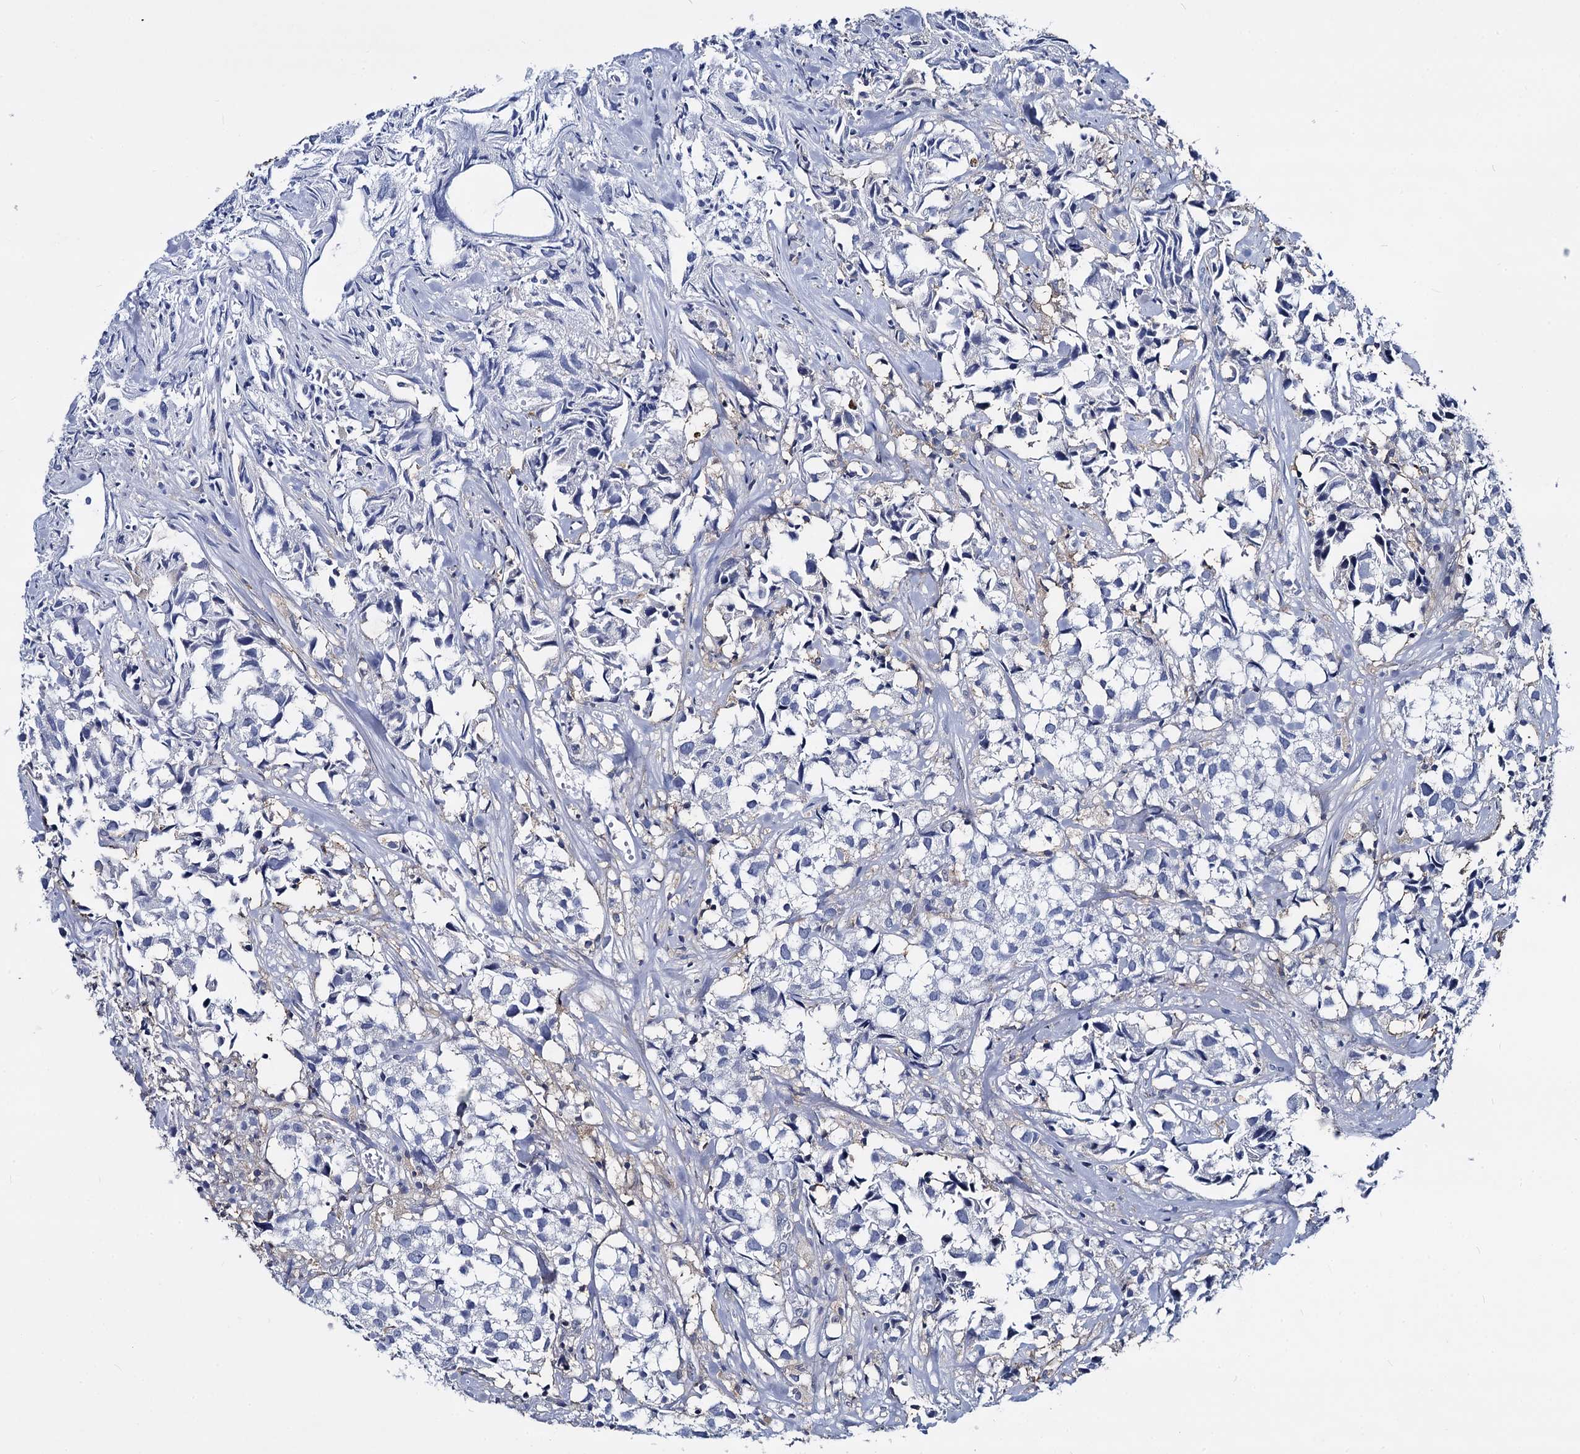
{"staining": {"intensity": "negative", "quantity": "none", "location": "none"}, "tissue": "urothelial cancer", "cell_type": "Tumor cells", "image_type": "cancer", "snomed": [{"axis": "morphology", "description": "Urothelial carcinoma, High grade"}, {"axis": "topography", "description": "Urinary bladder"}], "caption": "Human urothelial carcinoma (high-grade) stained for a protein using immunohistochemistry displays no positivity in tumor cells.", "gene": "RHOG", "patient": {"sex": "female", "age": 75}}